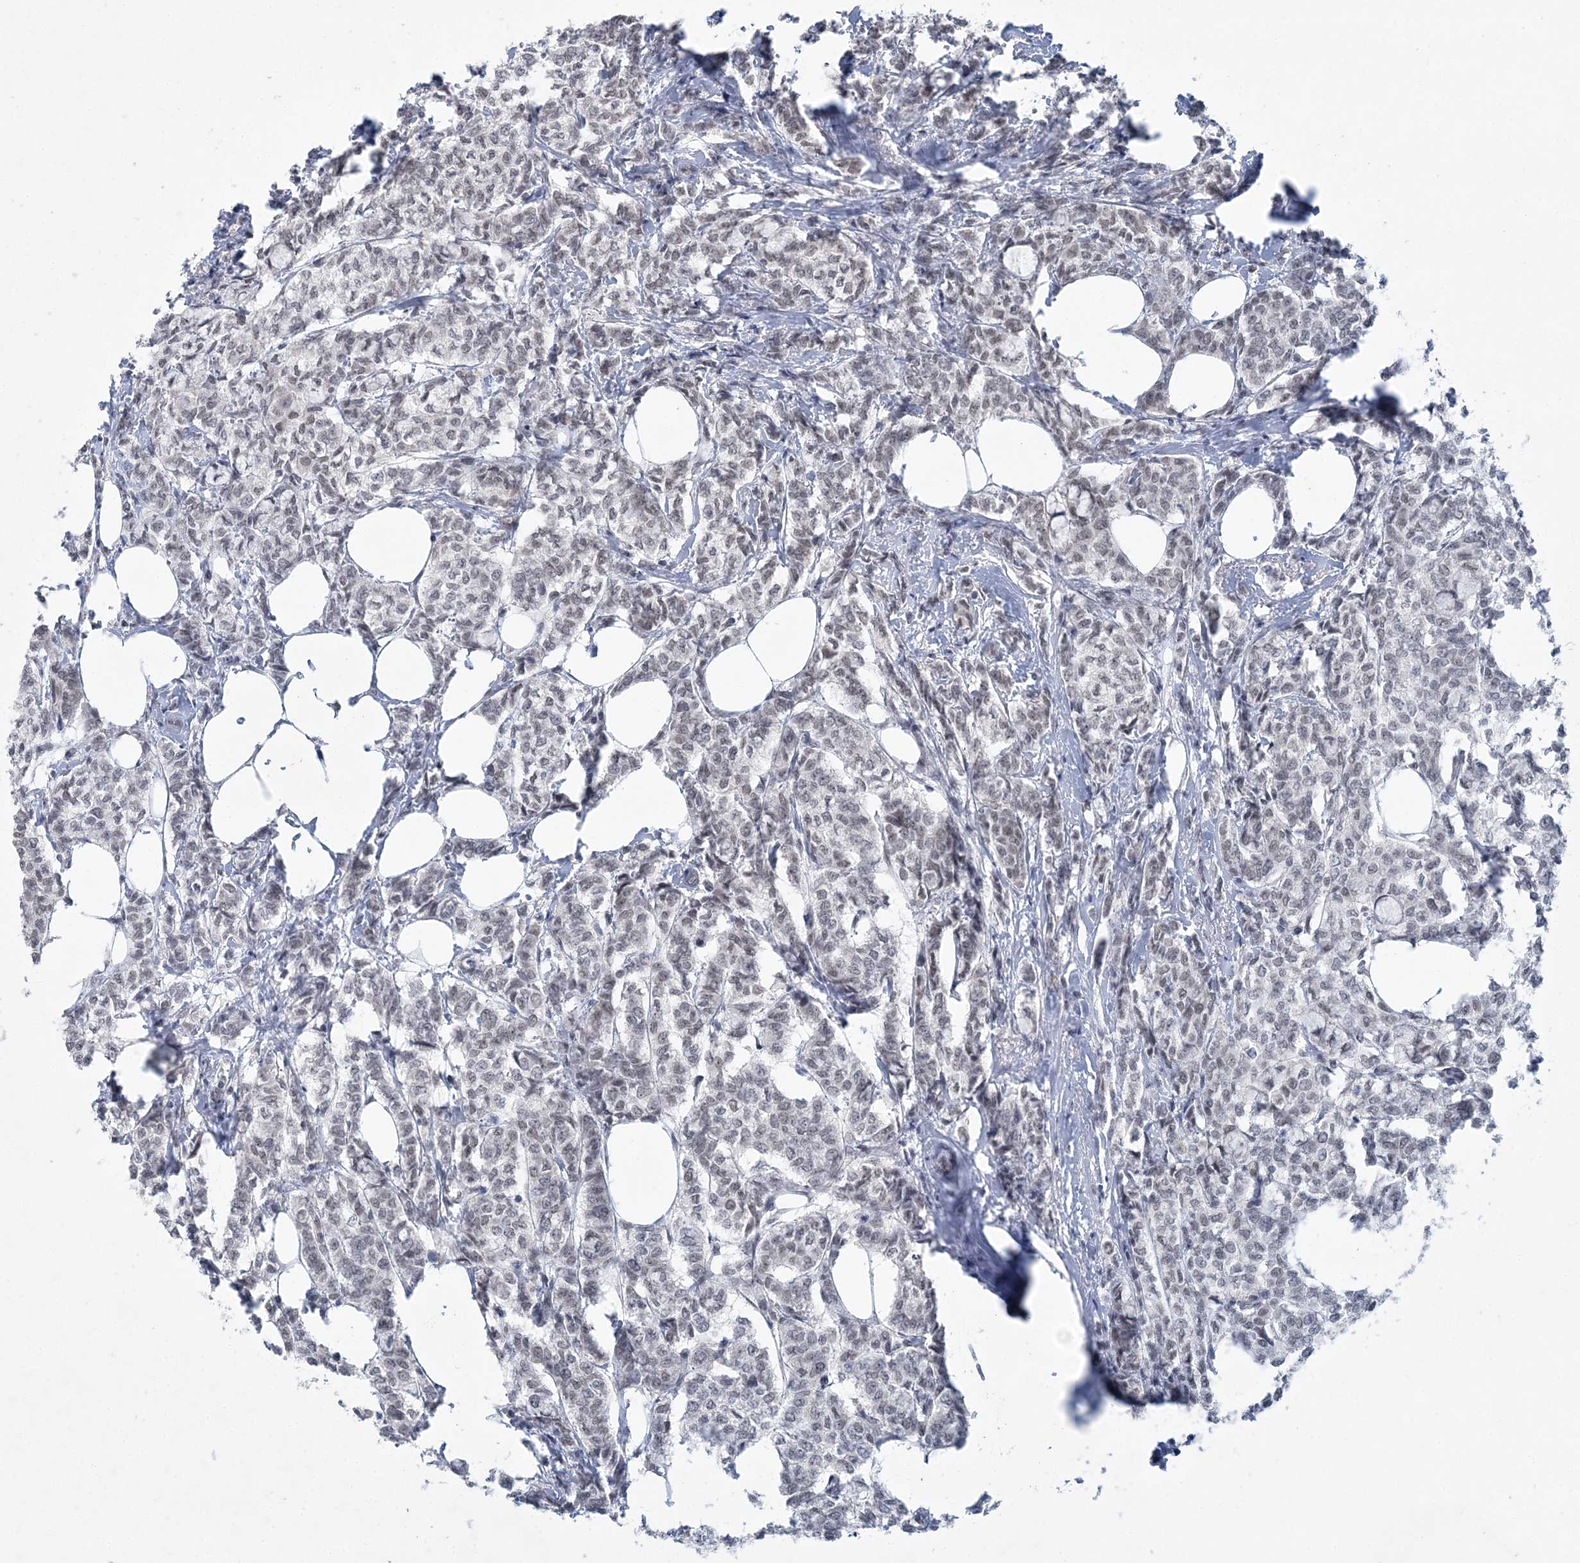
{"staining": {"intensity": "weak", "quantity": "25%-75%", "location": "nuclear"}, "tissue": "breast cancer", "cell_type": "Tumor cells", "image_type": "cancer", "snomed": [{"axis": "morphology", "description": "Lobular carcinoma"}, {"axis": "topography", "description": "Breast"}], "caption": "Brown immunohistochemical staining in human lobular carcinoma (breast) shows weak nuclear positivity in about 25%-75% of tumor cells.", "gene": "KMT2D", "patient": {"sex": "female", "age": 60}}